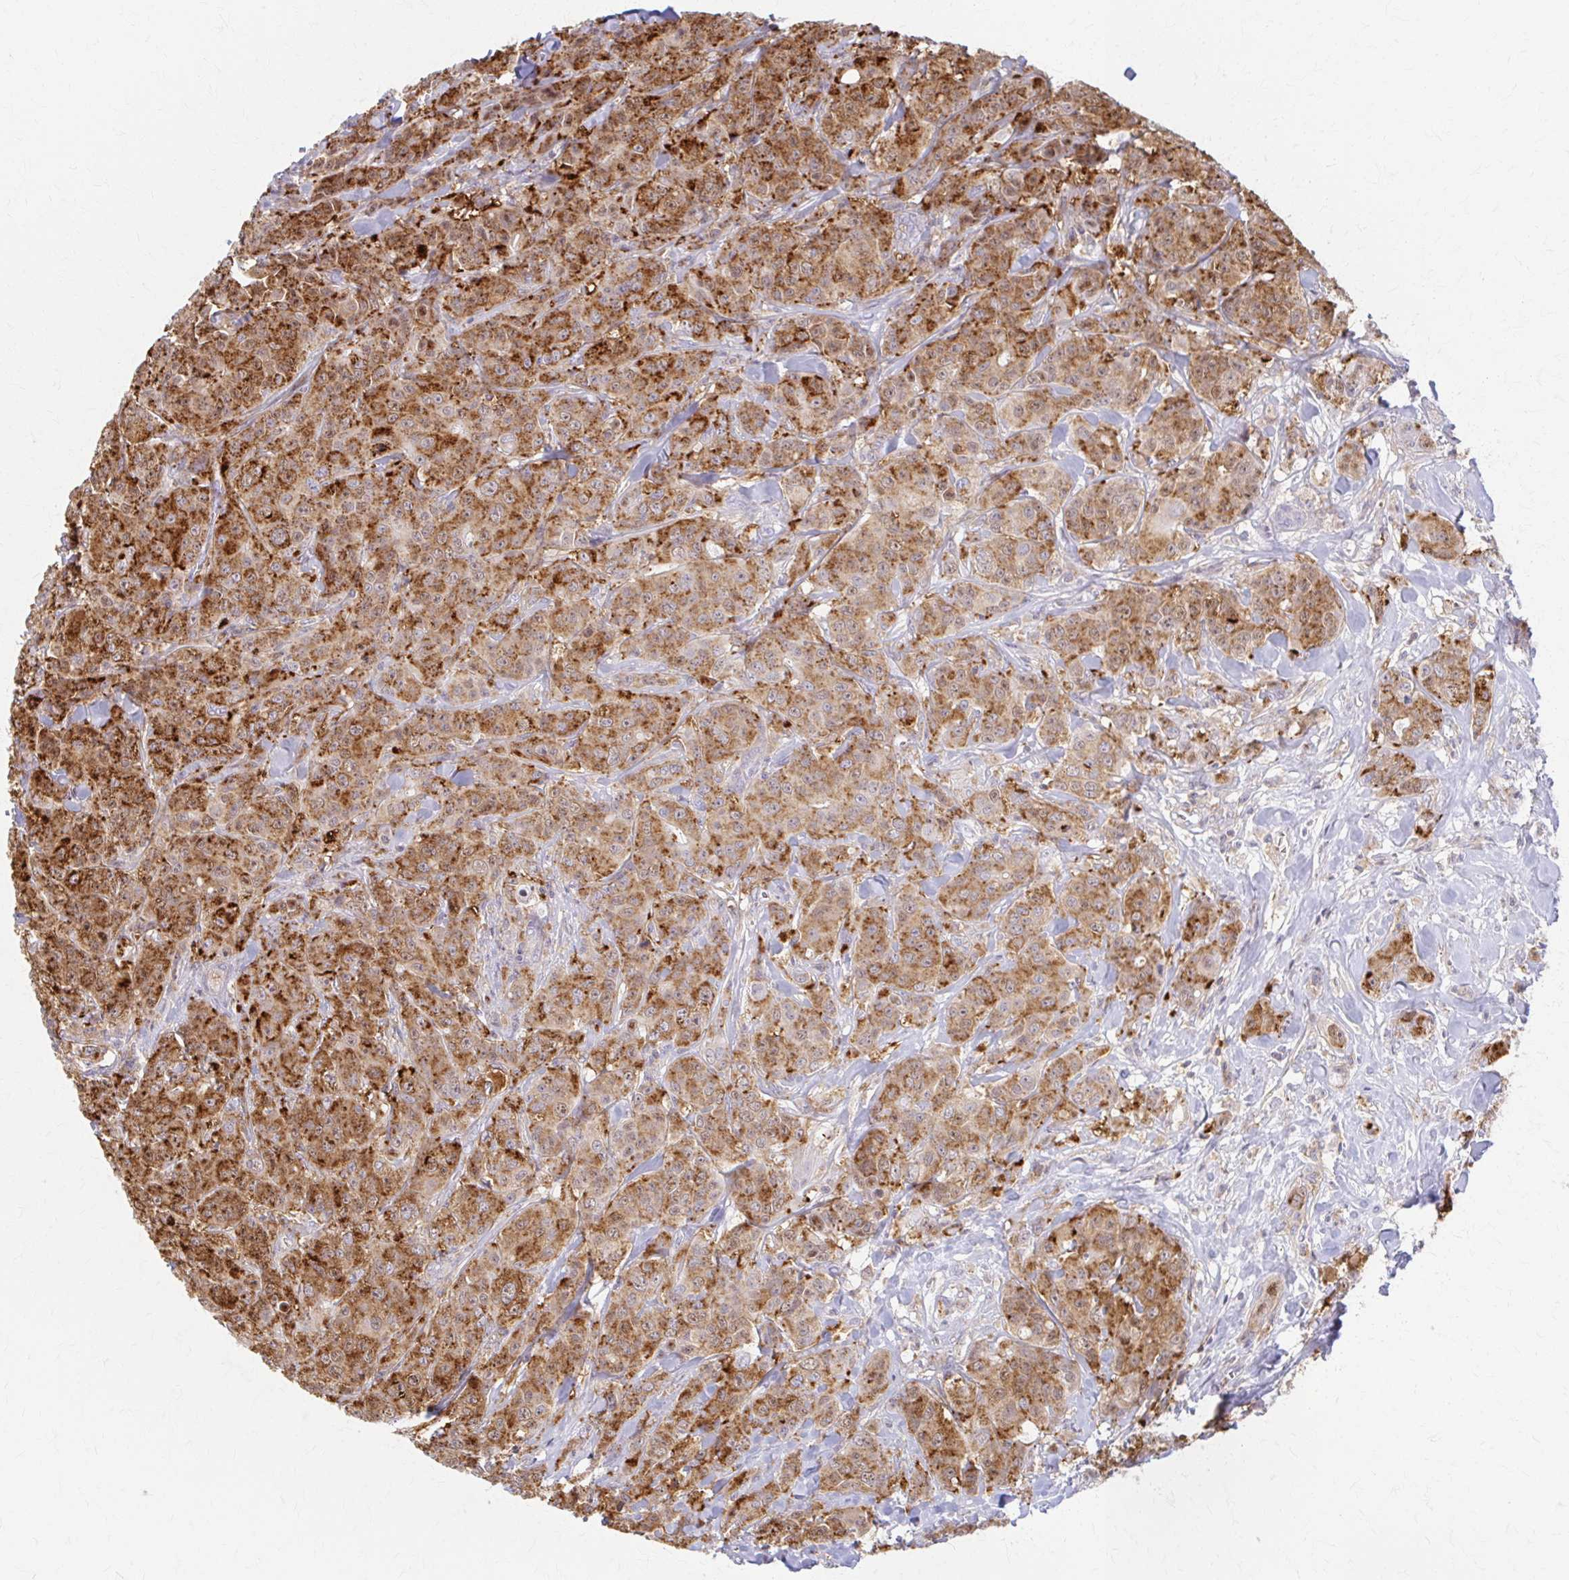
{"staining": {"intensity": "strong", "quantity": ">75%", "location": "cytoplasmic/membranous"}, "tissue": "breast cancer", "cell_type": "Tumor cells", "image_type": "cancer", "snomed": [{"axis": "morphology", "description": "Normal tissue, NOS"}, {"axis": "morphology", "description": "Duct carcinoma"}, {"axis": "topography", "description": "Breast"}], "caption": "Breast cancer was stained to show a protein in brown. There is high levels of strong cytoplasmic/membranous expression in approximately >75% of tumor cells. The protein is shown in brown color, while the nuclei are stained blue.", "gene": "ARHGAP35", "patient": {"sex": "female", "age": 43}}